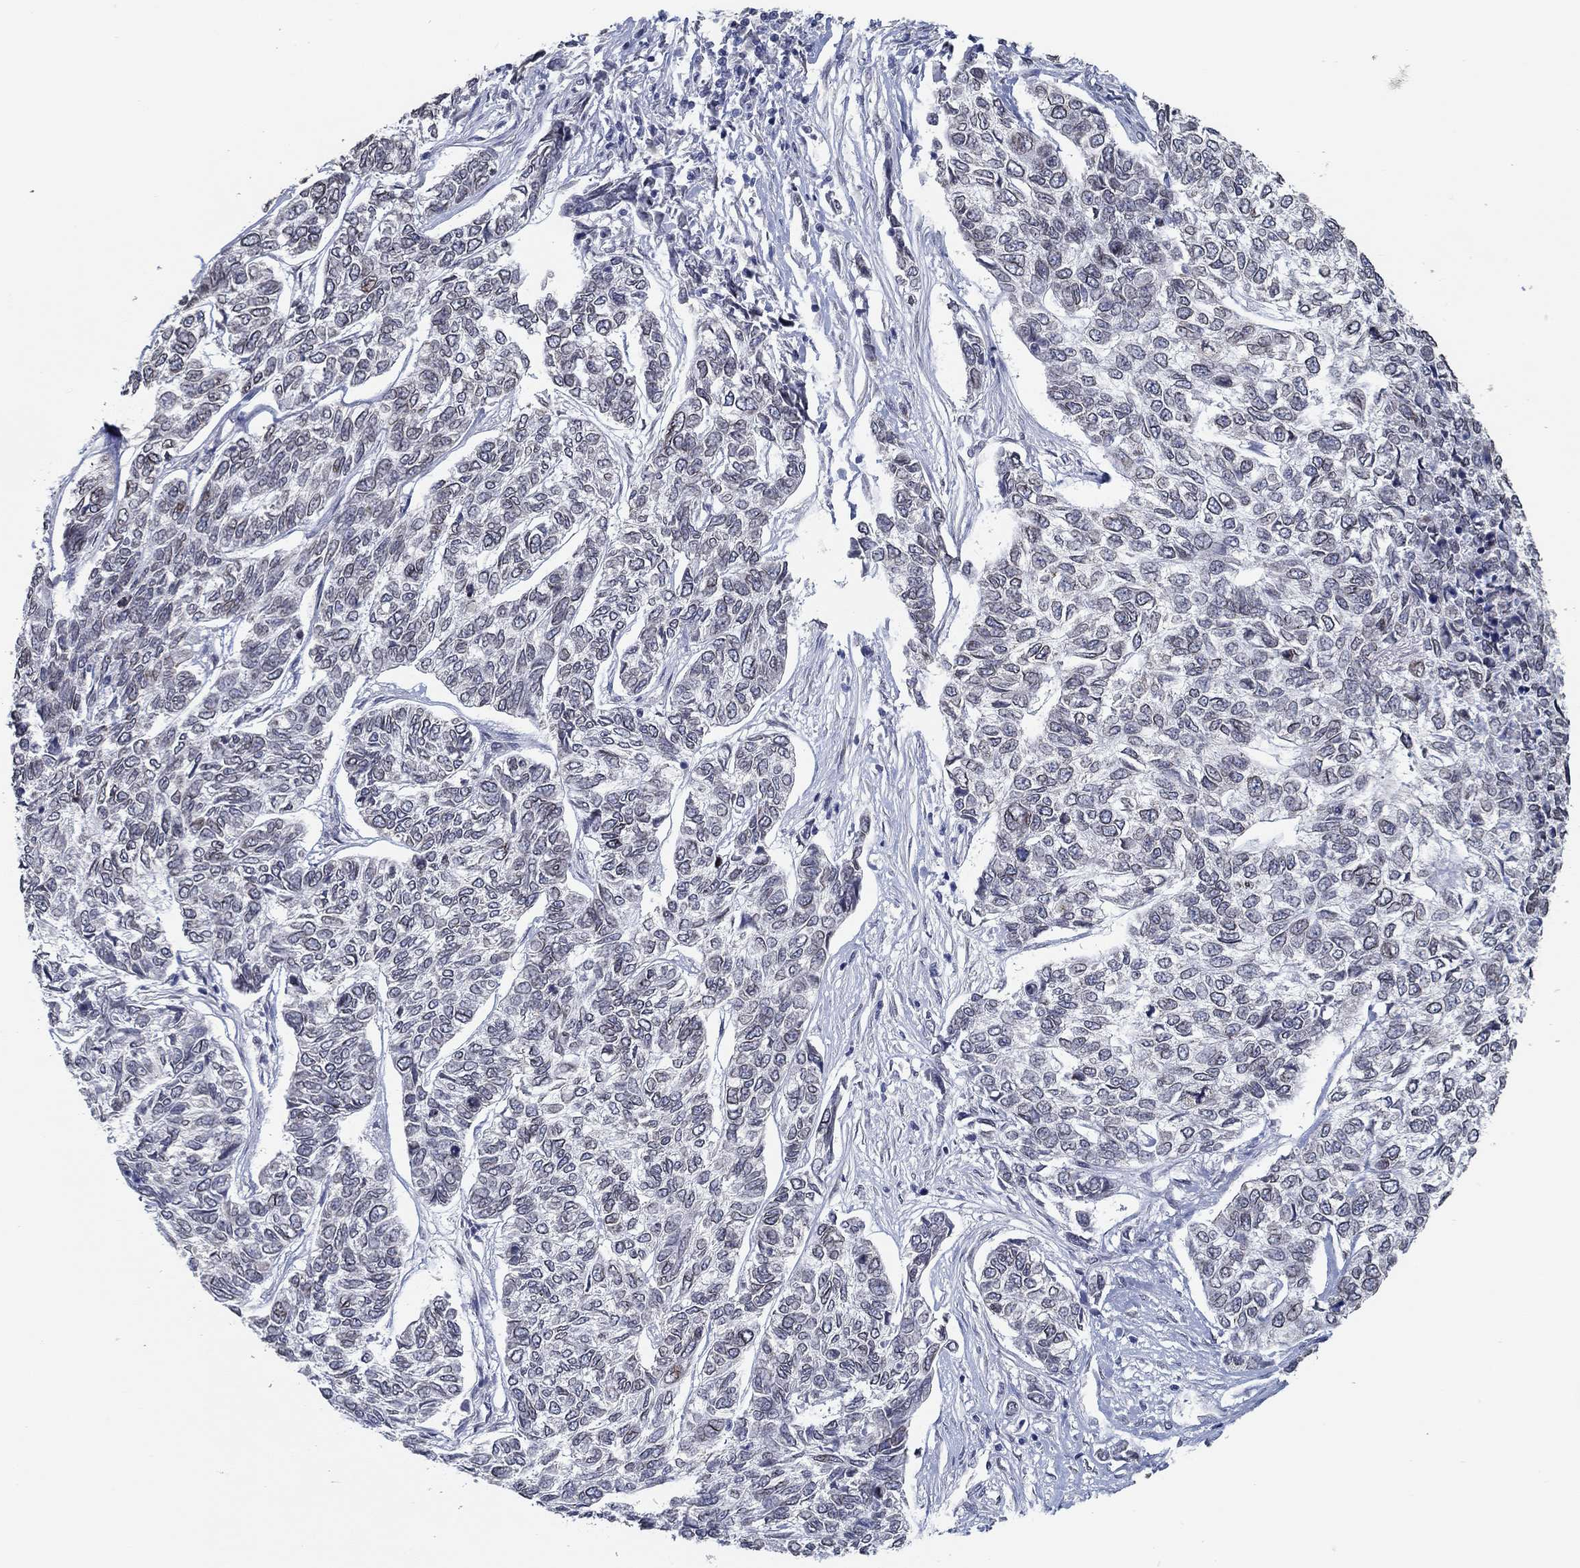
{"staining": {"intensity": "negative", "quantity": "none", "location": "none"}, "tissue": "skin cancer", "cell_type": "Tumor cells", "image_type": "cancer", "snomed": [{"axis": "morphology", "description": "Basal cell carcinoma"}, {"axis": "topography", "description": "Skin"}], "caption": "Skin cancer was stained to show a protein in brown. There is no significant staining in tumor cells.", "gene": "NUP155", "patient": {"sex": "female", "age": 65}}